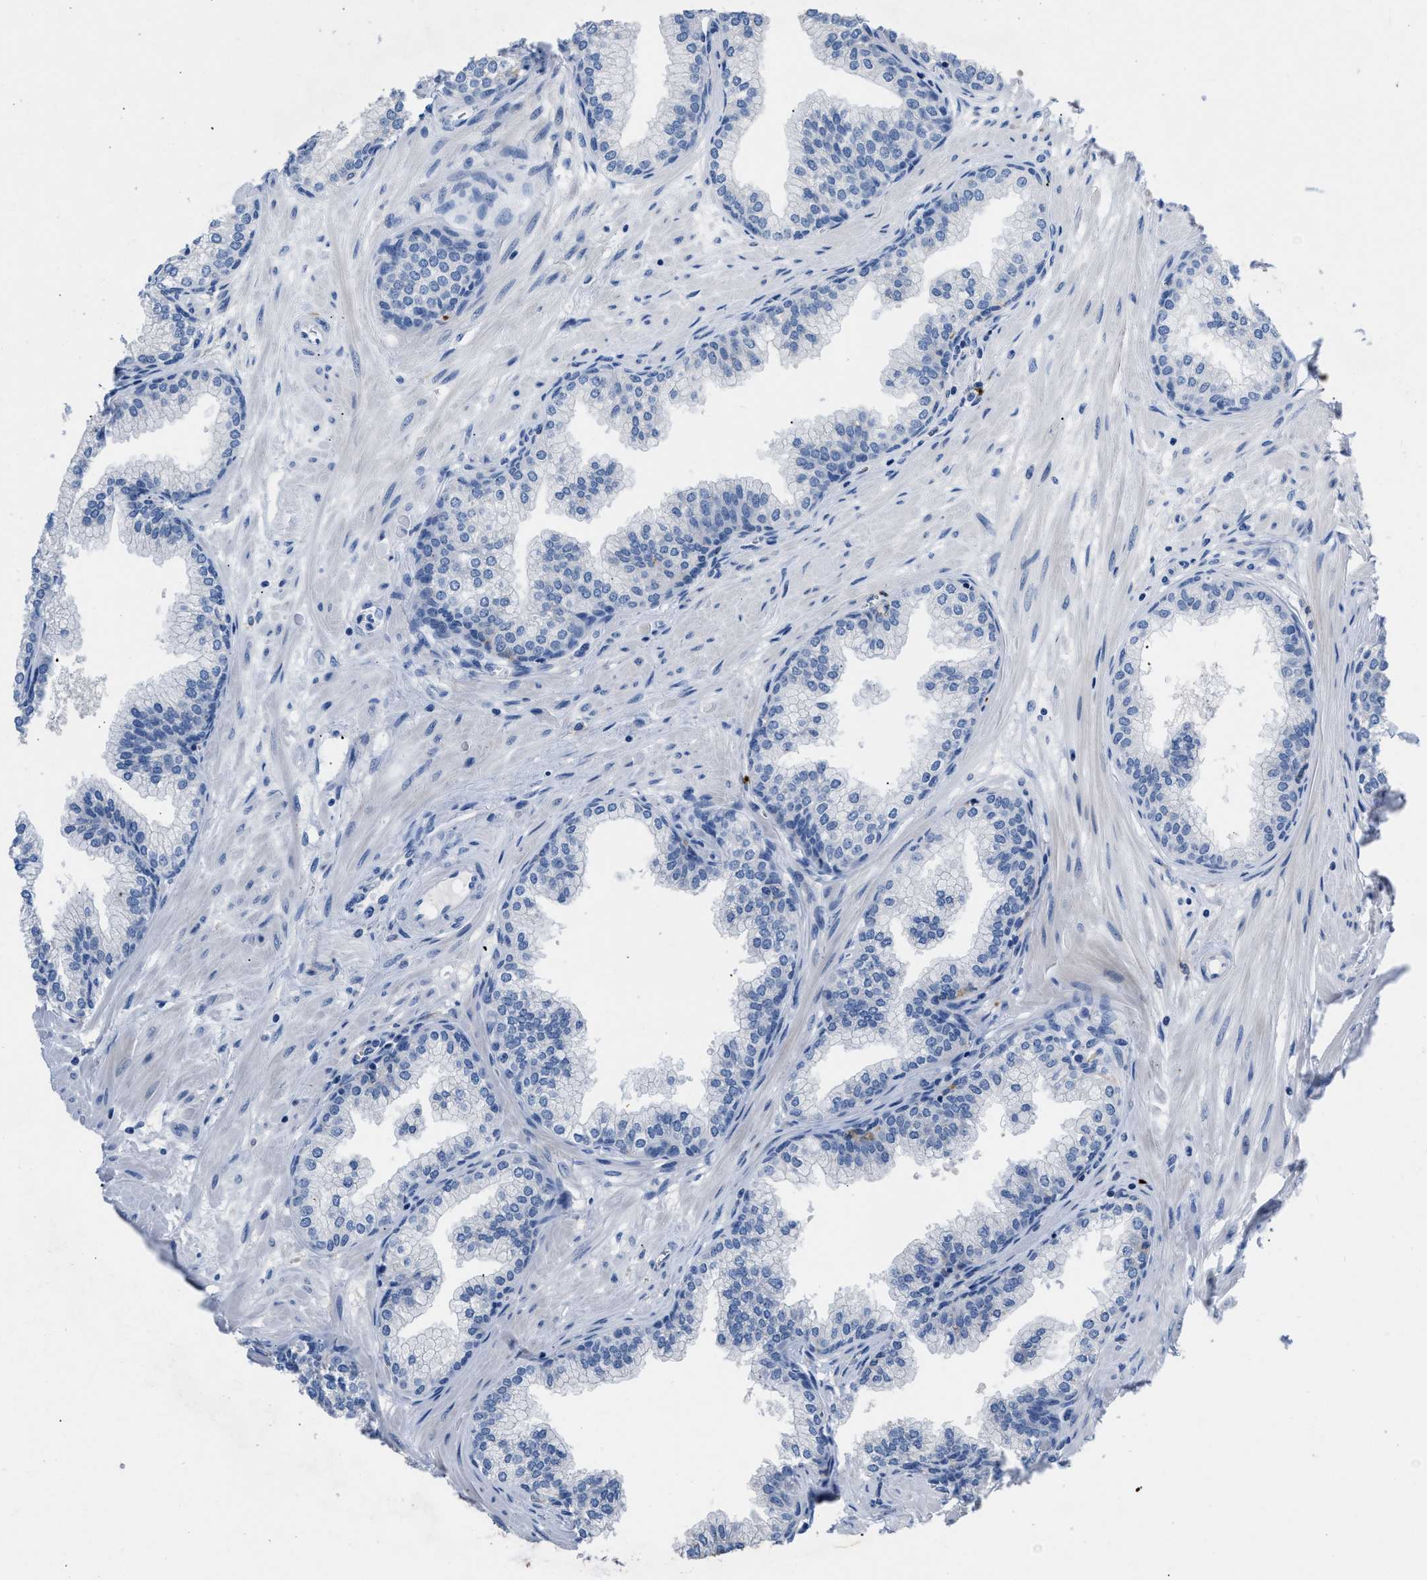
{"staining": {"intensity": "negative", "quantity": "none", "location": "none"}, "tissue": "prostate", "cell_type": "Glandular cells", "image_type": "normal", "snomed": [{"axis": "morphology", "description": "Normal tissue, NOS"}, {"axis": "morphology", "description": "Urothelial carcinoma, Low grade"}, {"axis": "topography", "description": "Urinary bladder"}, {"axis": "topography", "description": "Prostate"}], "caption": "Immunohistochemistry of normal human prostate demonstrates no positivity in glandular cells.", "gene": "FGF18", "patient": {"sex": "male", "age": 60}}